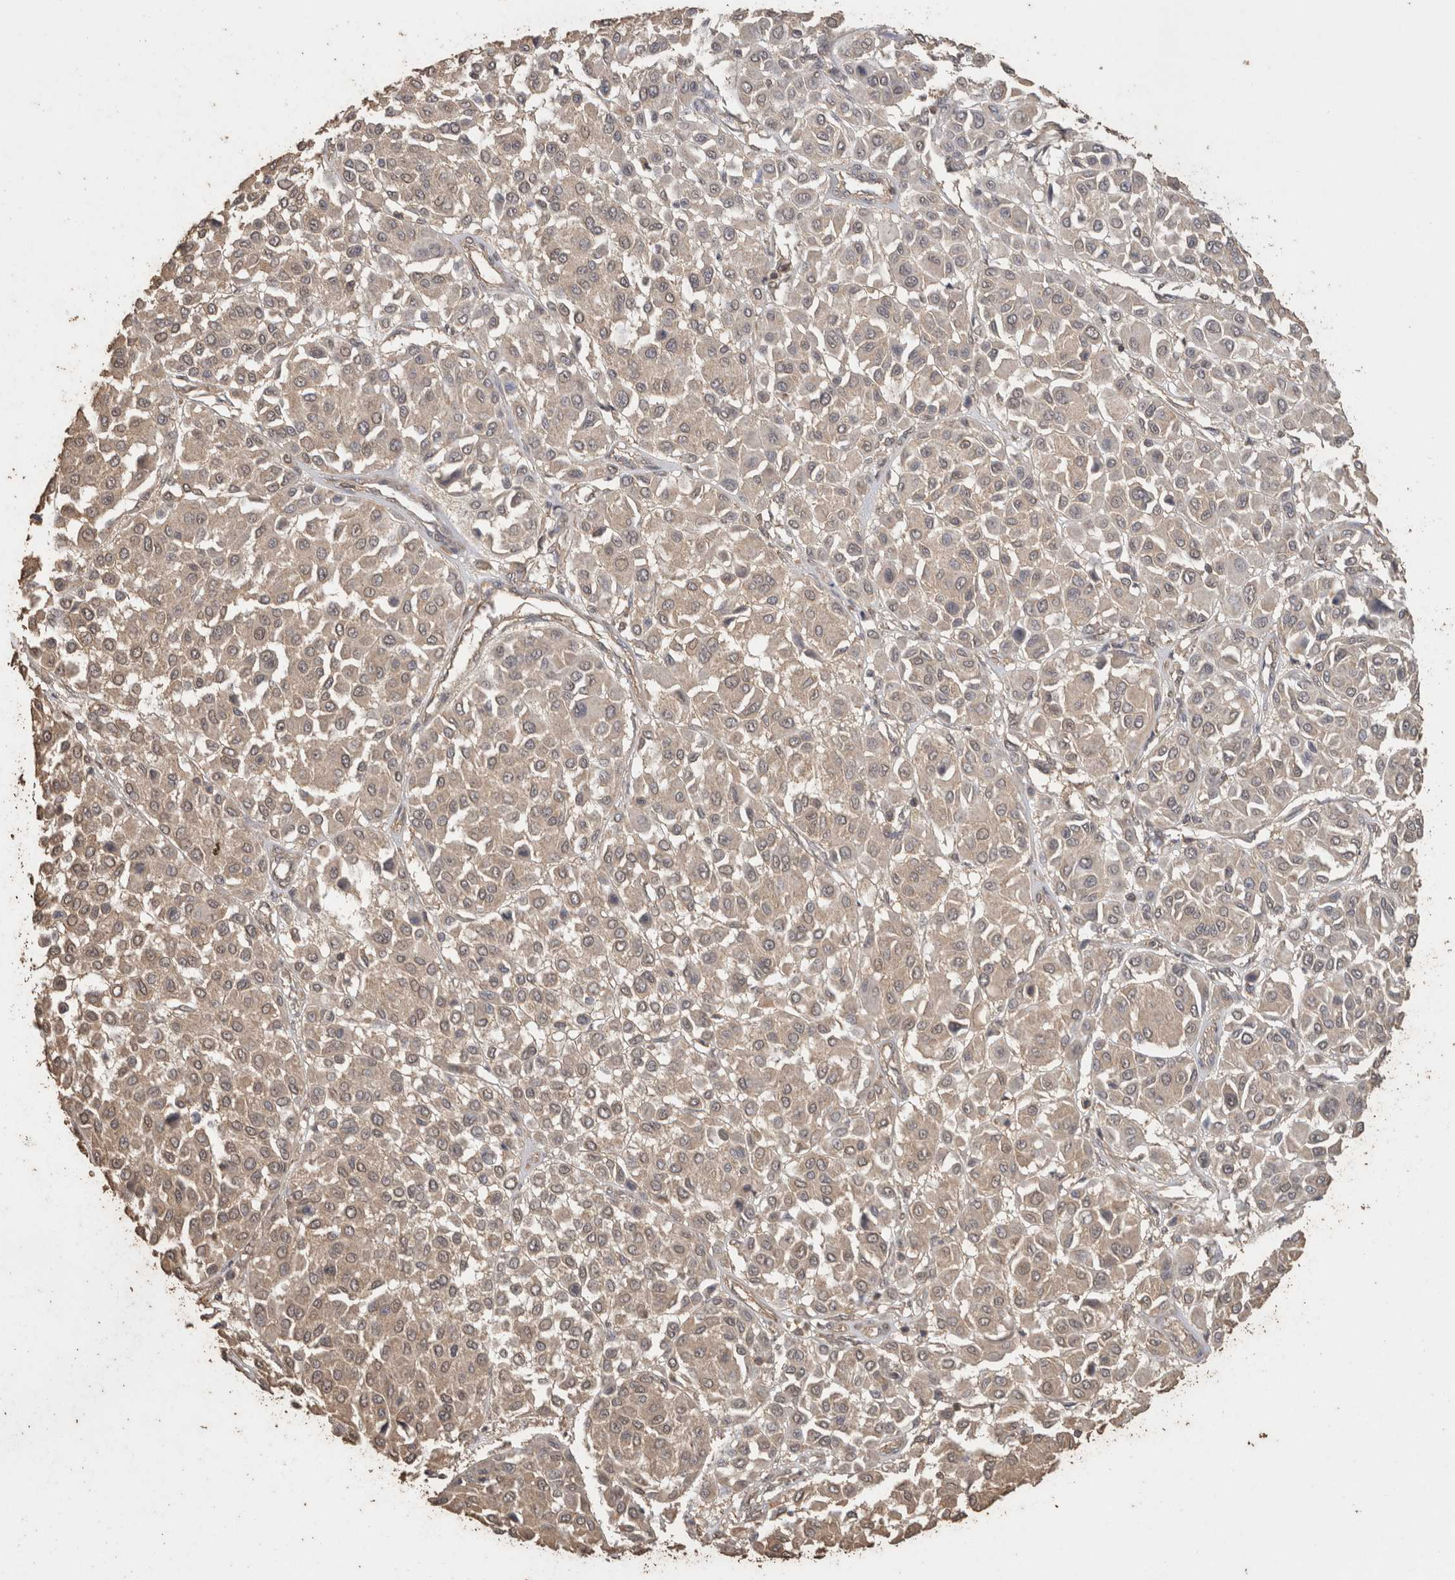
{"staining": {"intensity": "weak", "quantity": "25%-75%", "location": "cytoplasmic/membranous"}, "tissue": "melanoma", "cell_type": "Tumor cells", "image_type": "cancer", "snomed": [{"axis": "morphology", "description": "Malignant melanoma, Metastatic site"}, {"axis": "topography", "description": "Soft tissue"}], "caption": "Protein positivity by IHC shows weak cytoplasmic/membranous expression in about 25%-75% of tumor cells in melanoma.", "gene": "CX3CL1", "patient": {"sex": "male", "age": 41}}